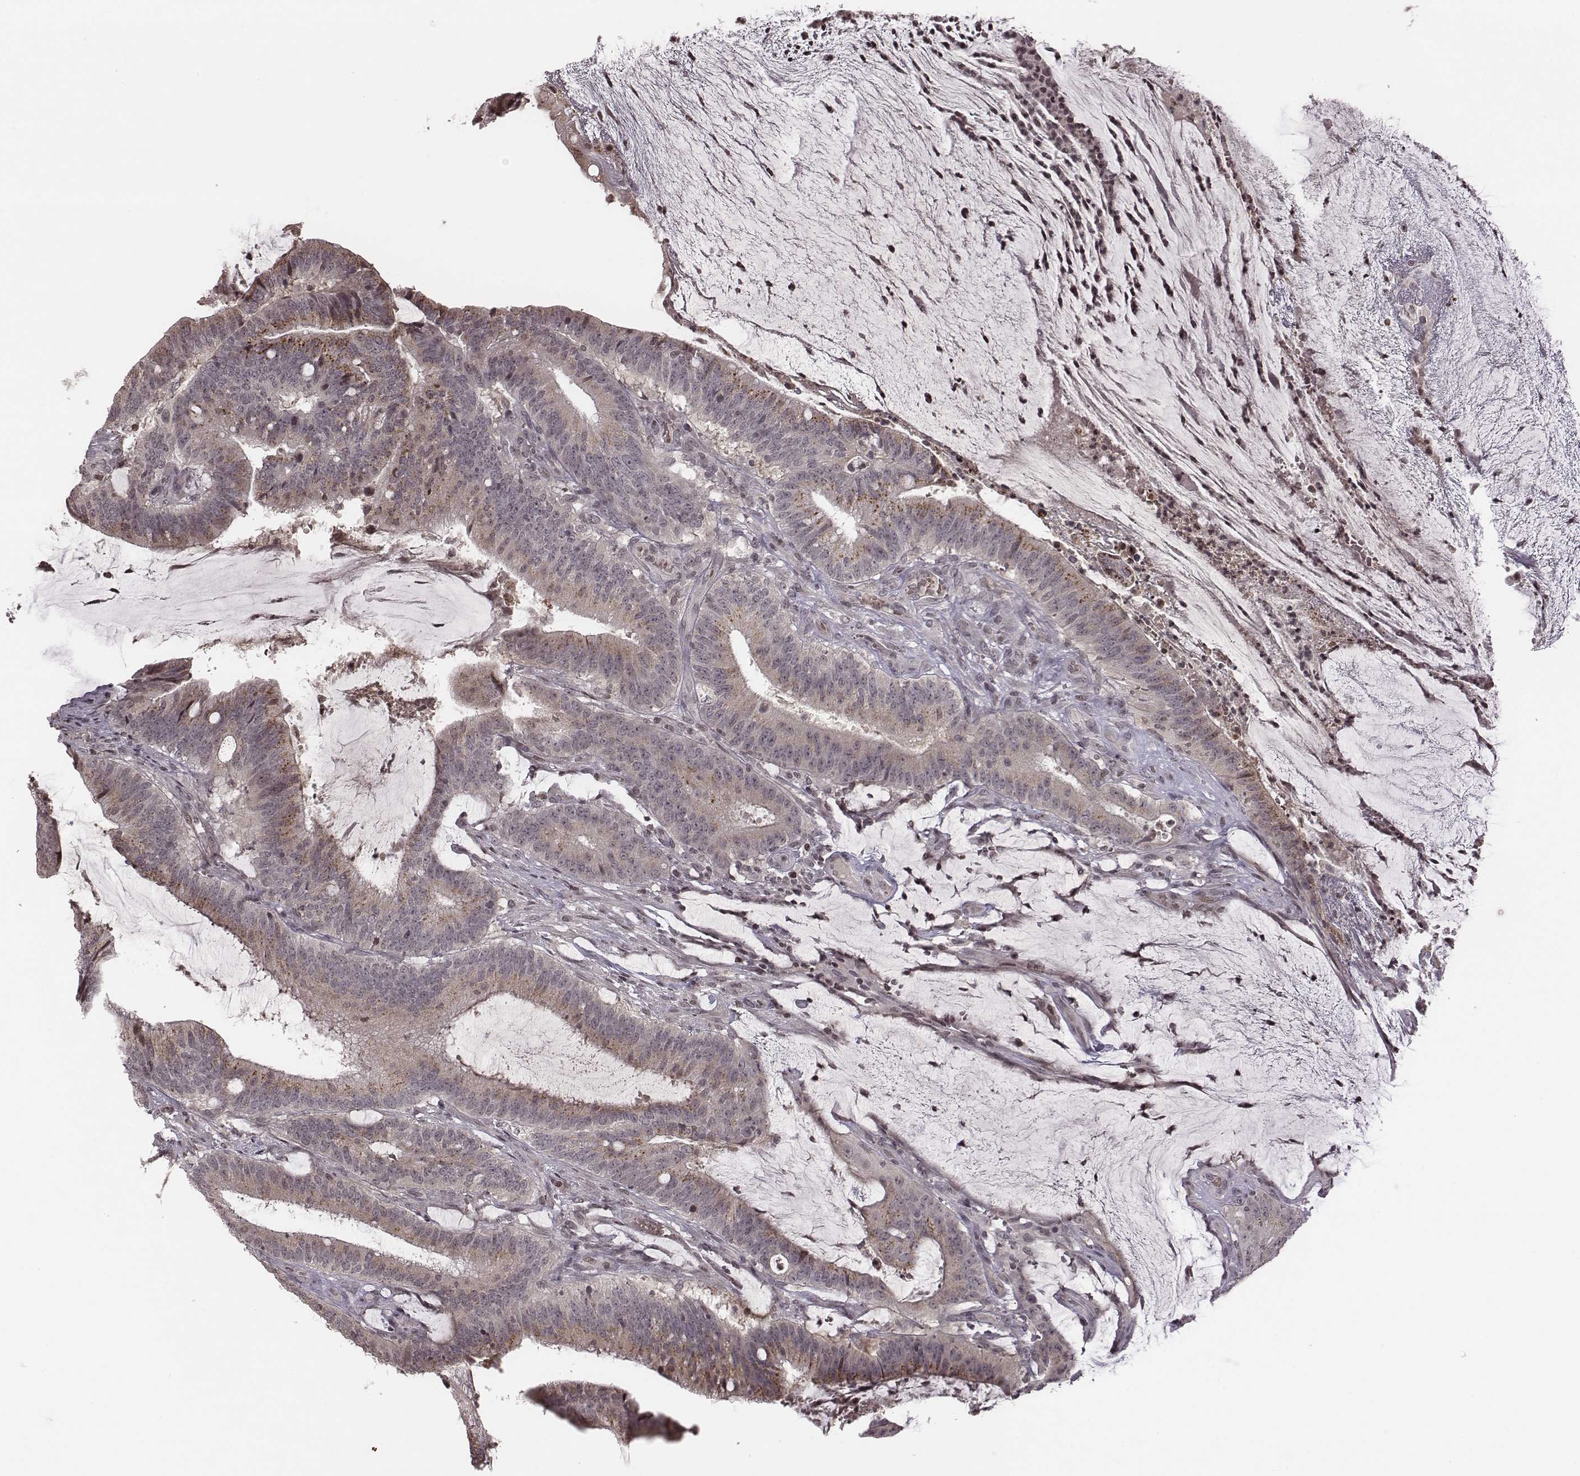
{"staining": {"intensity": "weak", "quantity": ">75%", "location": "cytoplasmic/membranous"}, "tissue": "colorectal cancer", "cell_type": "Tumor cells", "image_type": "cancer", "snomed": [{"axis": "morphology", "description": "Adenocarcinoma, NOS"}, {"axis": "topography", "description": "Colon"}], "caption": "The photomicrograph reveals staining of adenocarcinoma (colorectal), revealing weak cytoplasmic/membranous protein staining (brown color) within tumor cells.", "gene": "GRM4", "patient": {"sex": "female", "age": 43}}